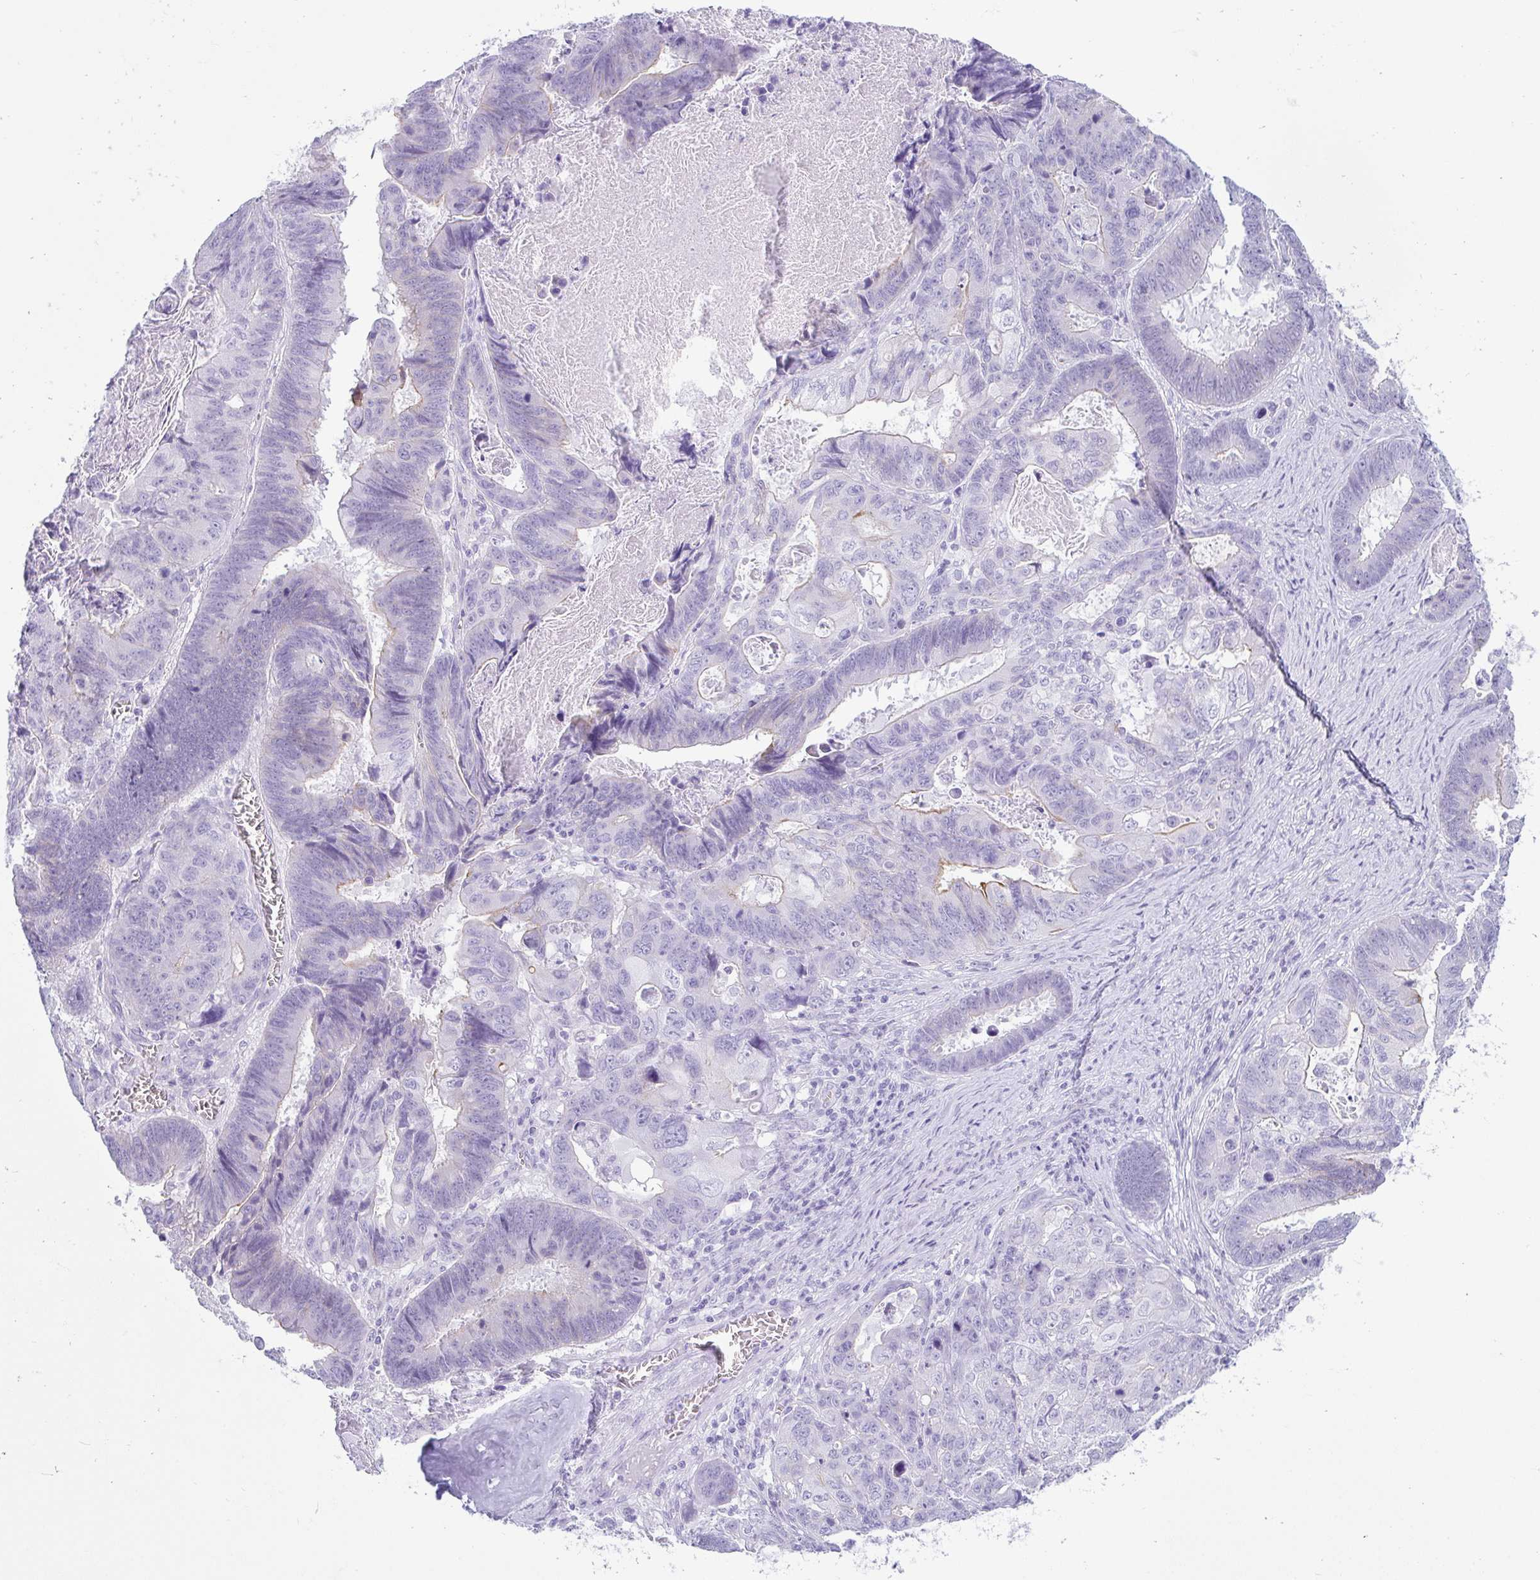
{"staining": {"intensity": "negative", "quantity": "none", "location": "none"}, "tissue": "lung cancer", "cell_type": "Tumor cells", "image_type": "cancer", "snomed": [{"axis": "morphology", "description": "Aneuploidy"}, {"axis": "morphology", "description": "Adenocarcinoma, NOS"}, {"axis": "morphology", "description": "Adenocarcinoma primary or metastatic"}, {"axis": "topography", "description": "Lung"}], "caption": "The immunohistochemistry (IHC) micrograph has no significant positivity in tumor cells of lung cancer tissue.", "gene": "RASL10A", "patient": {"sex": "female", "age": 75}}